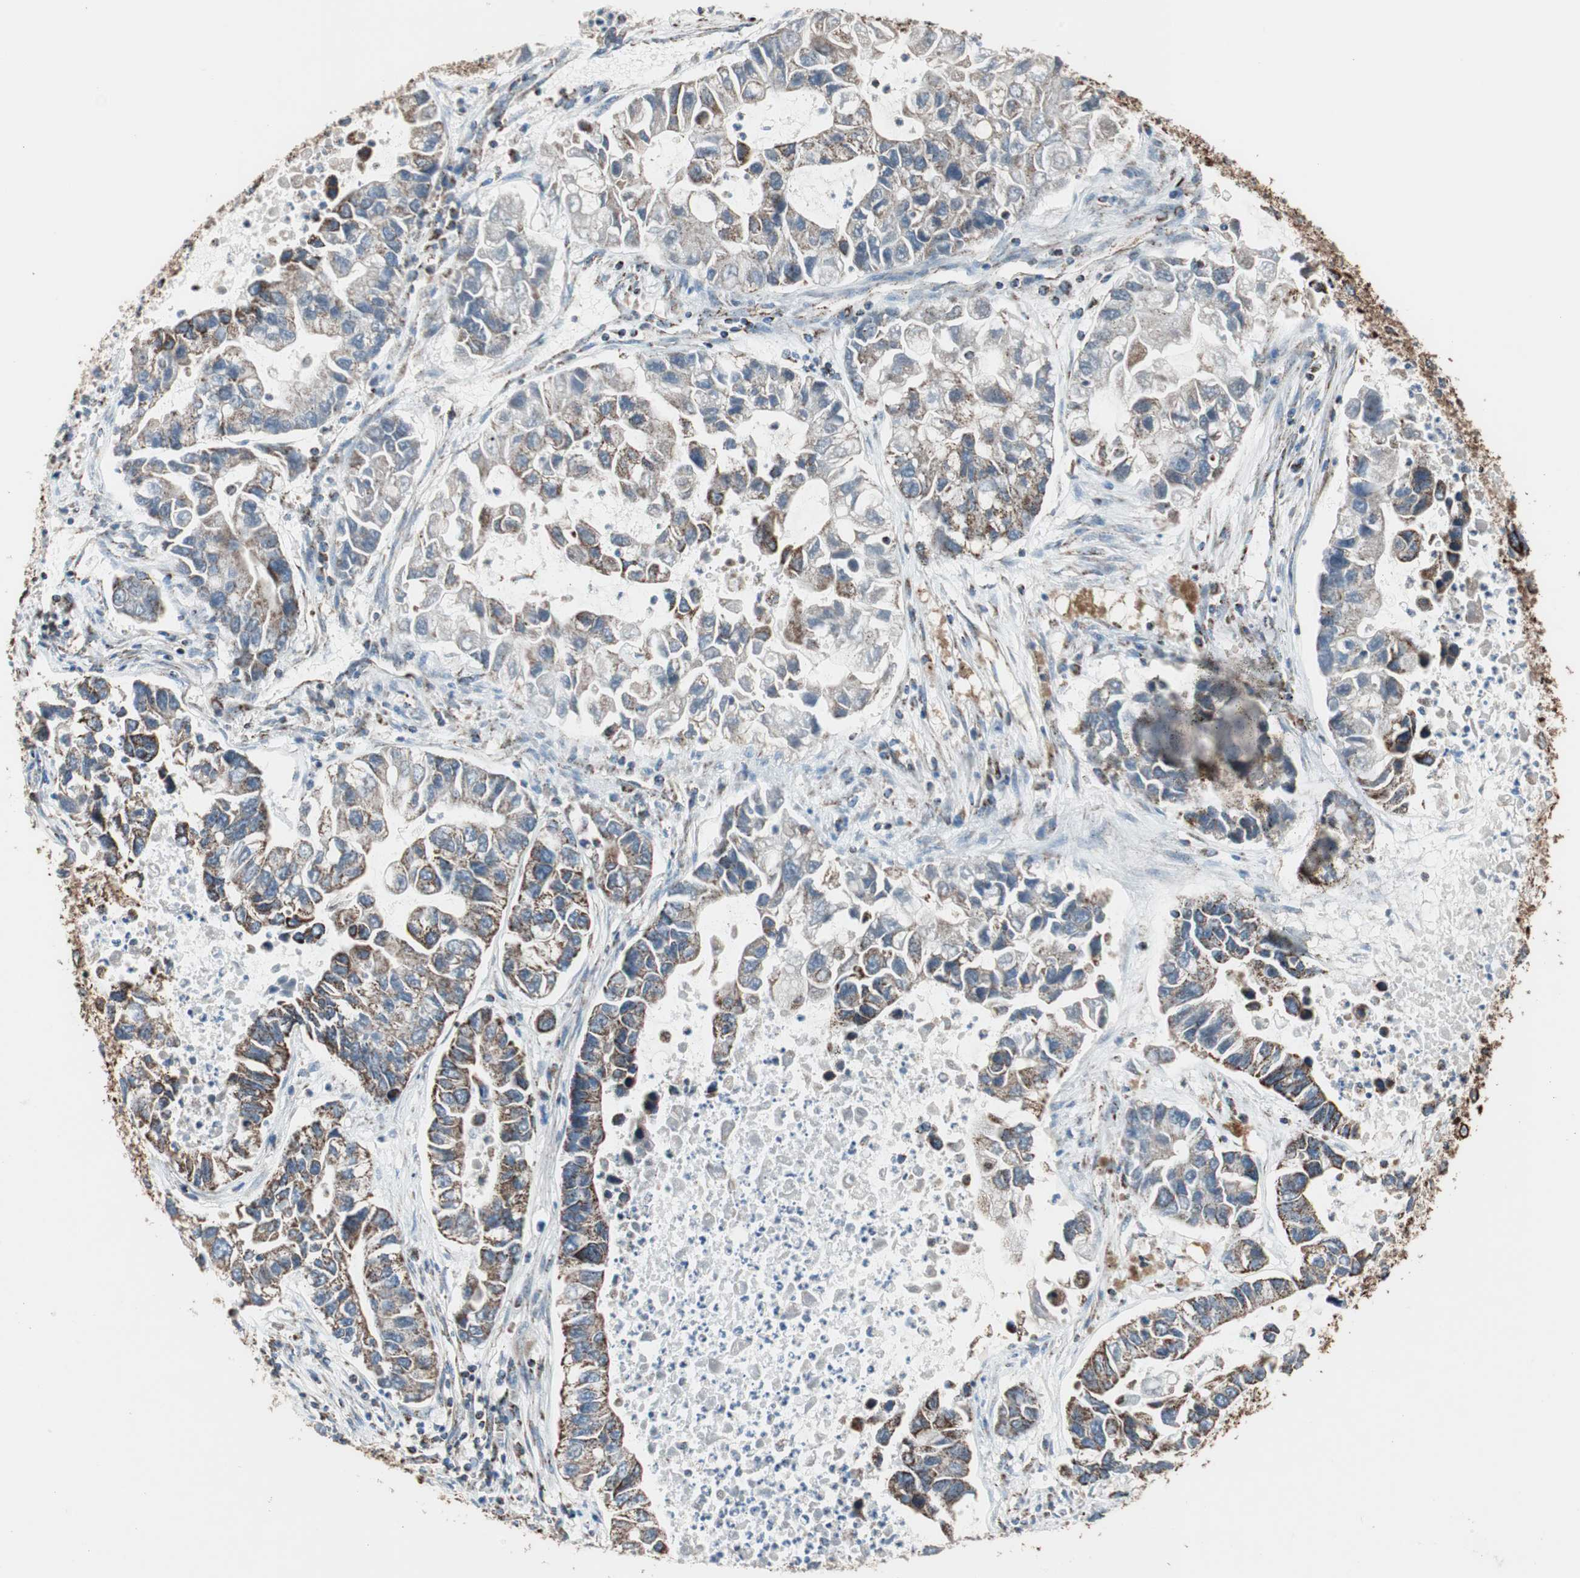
{"staining": {"intensity": "moderate", "quantity": "25%-75%", "location": "cytoplasmic/membranous"}, "tissue": "lung cancer", "cell_type": "Tumor cells", "image_type": "cancer", "snomed": [{"axis": "morphology", "description": "Adenocarcinoma, NOS"}, {"axis": "topography", "description": "Lung"}], "caption": "There is medium levels of moderate cytoplasmic/membranous expression in tumor cells of lung cancer (adenocarcinoma), as demonstrated by immunohistochemical staining (brown color).", "gene": "PCSK4", "patient": {"sex": "female", "age": 51}}